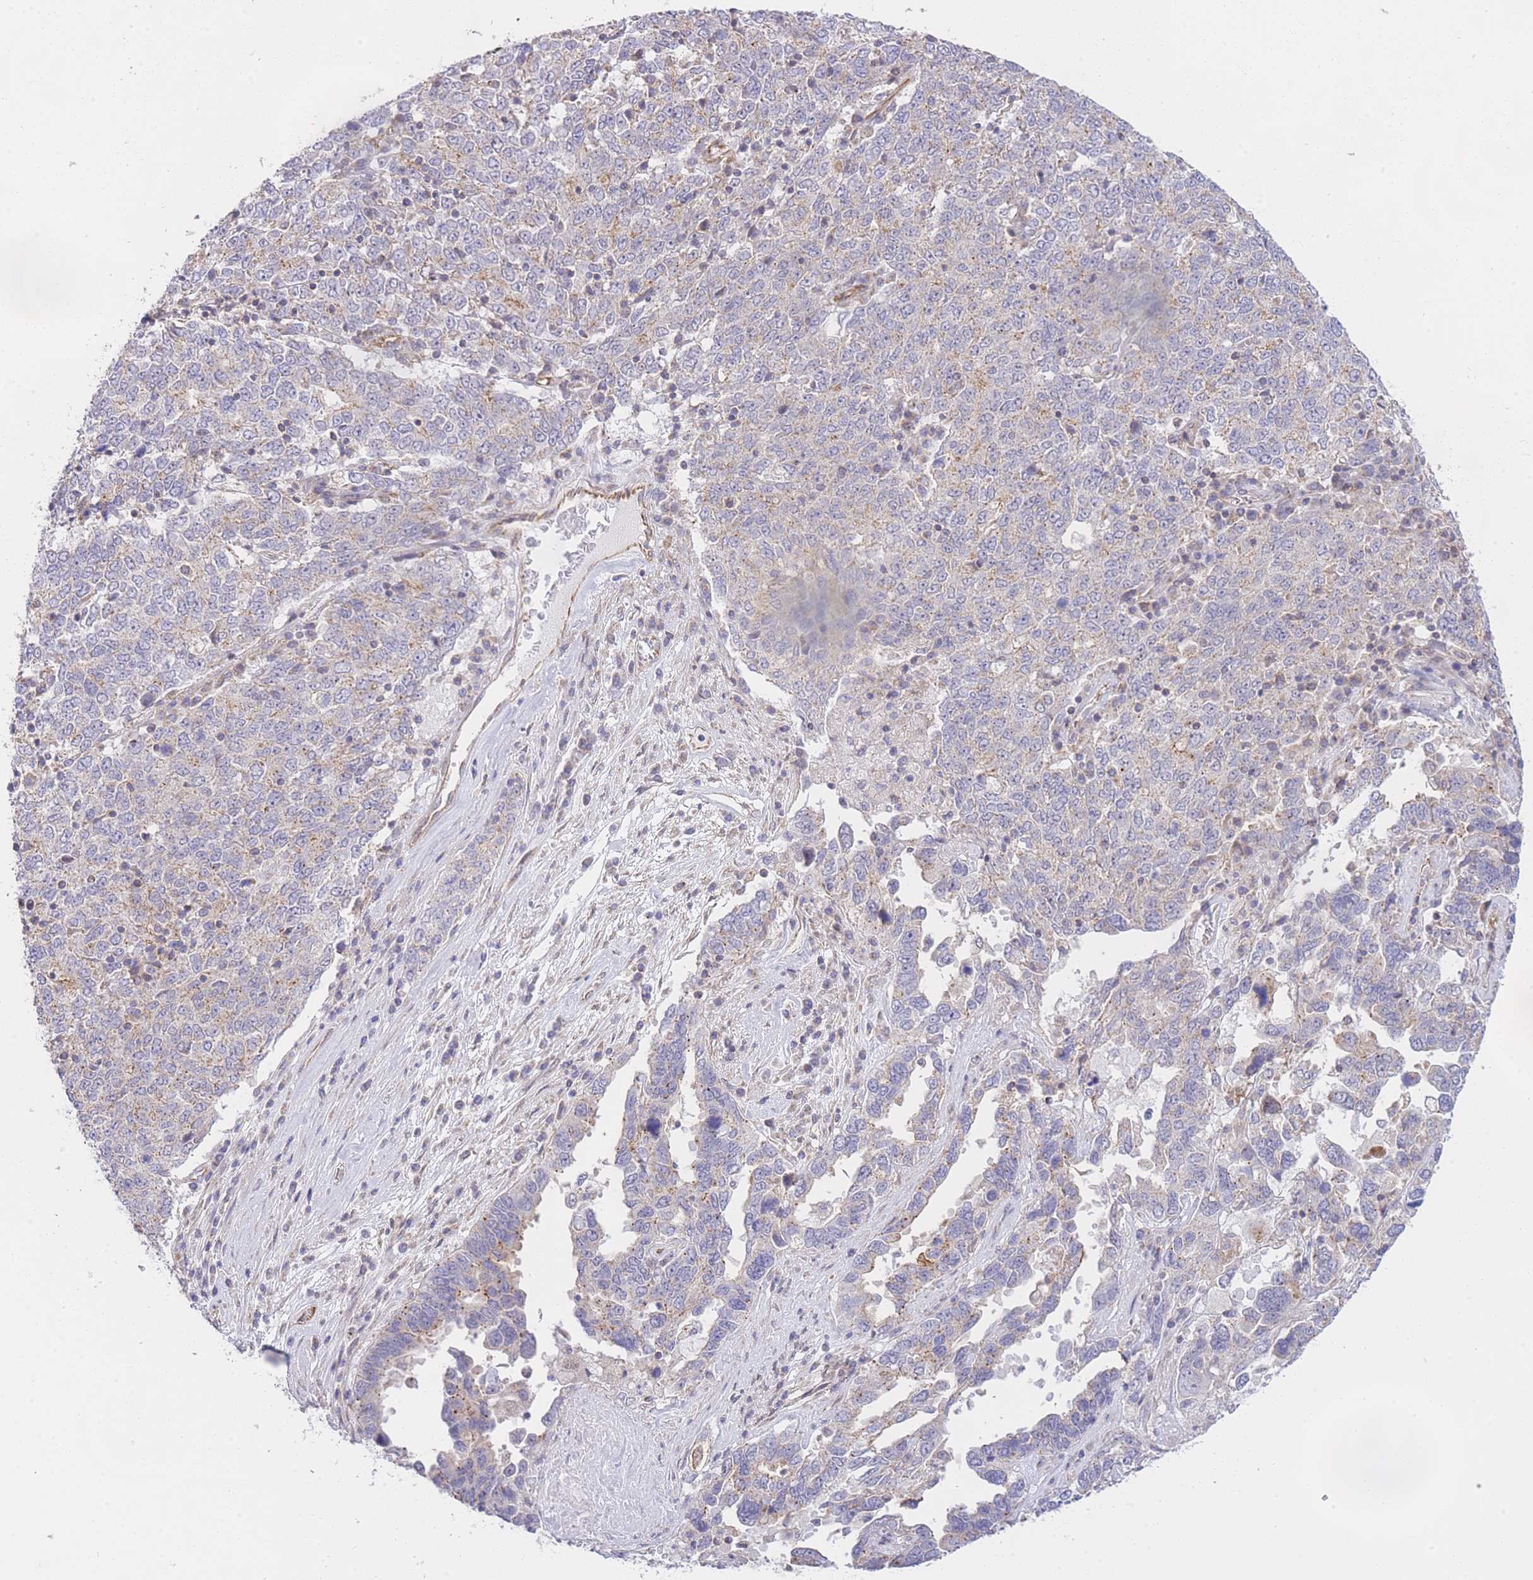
{"staining": {"intensity": "weak", "quantity": "<25%", "location": "cytoplasmic/membranous"}, "tissue": "ovarian cancer", "cell_type": "Tumor cells", "image_type": "cancer", "snomed": [{"axis": "morphology", "description": "Carcinoma, endometroid"}, {"axis": "topography", "description": "Ovary"}], "caption": "Human ovarian cancer (endometroid carcinoma) stained for a protein using immunohistochemistry (IHC) demonstrates no positivity in tumor cells.", "gene": "CTBP1", "patient": {"sex": "female", "age": 62}}